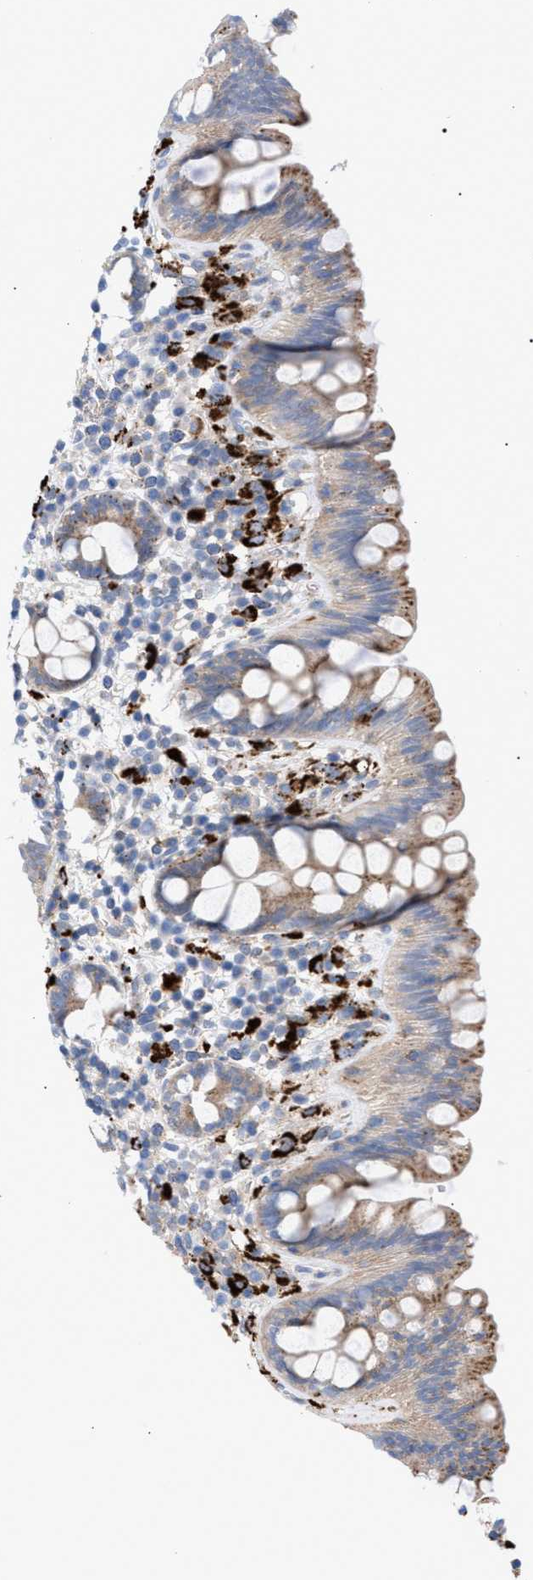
{"staining": {"intensity": "negative", "quantity": "none", "location": "none"}, "tissue": "colon", "cell_type": "Endothelial cells", "image_type": "normal", "snomed": [{"axis": "morphology", "description": "Normal tissue, NOS"}, {"axis": "topography", "description": "Colon"}], "caption": "IHC of benign human colon shows no positivity in endothelial cells.", "gene": "MBTD1", "patient": {"sex": "female", "age": 80}}